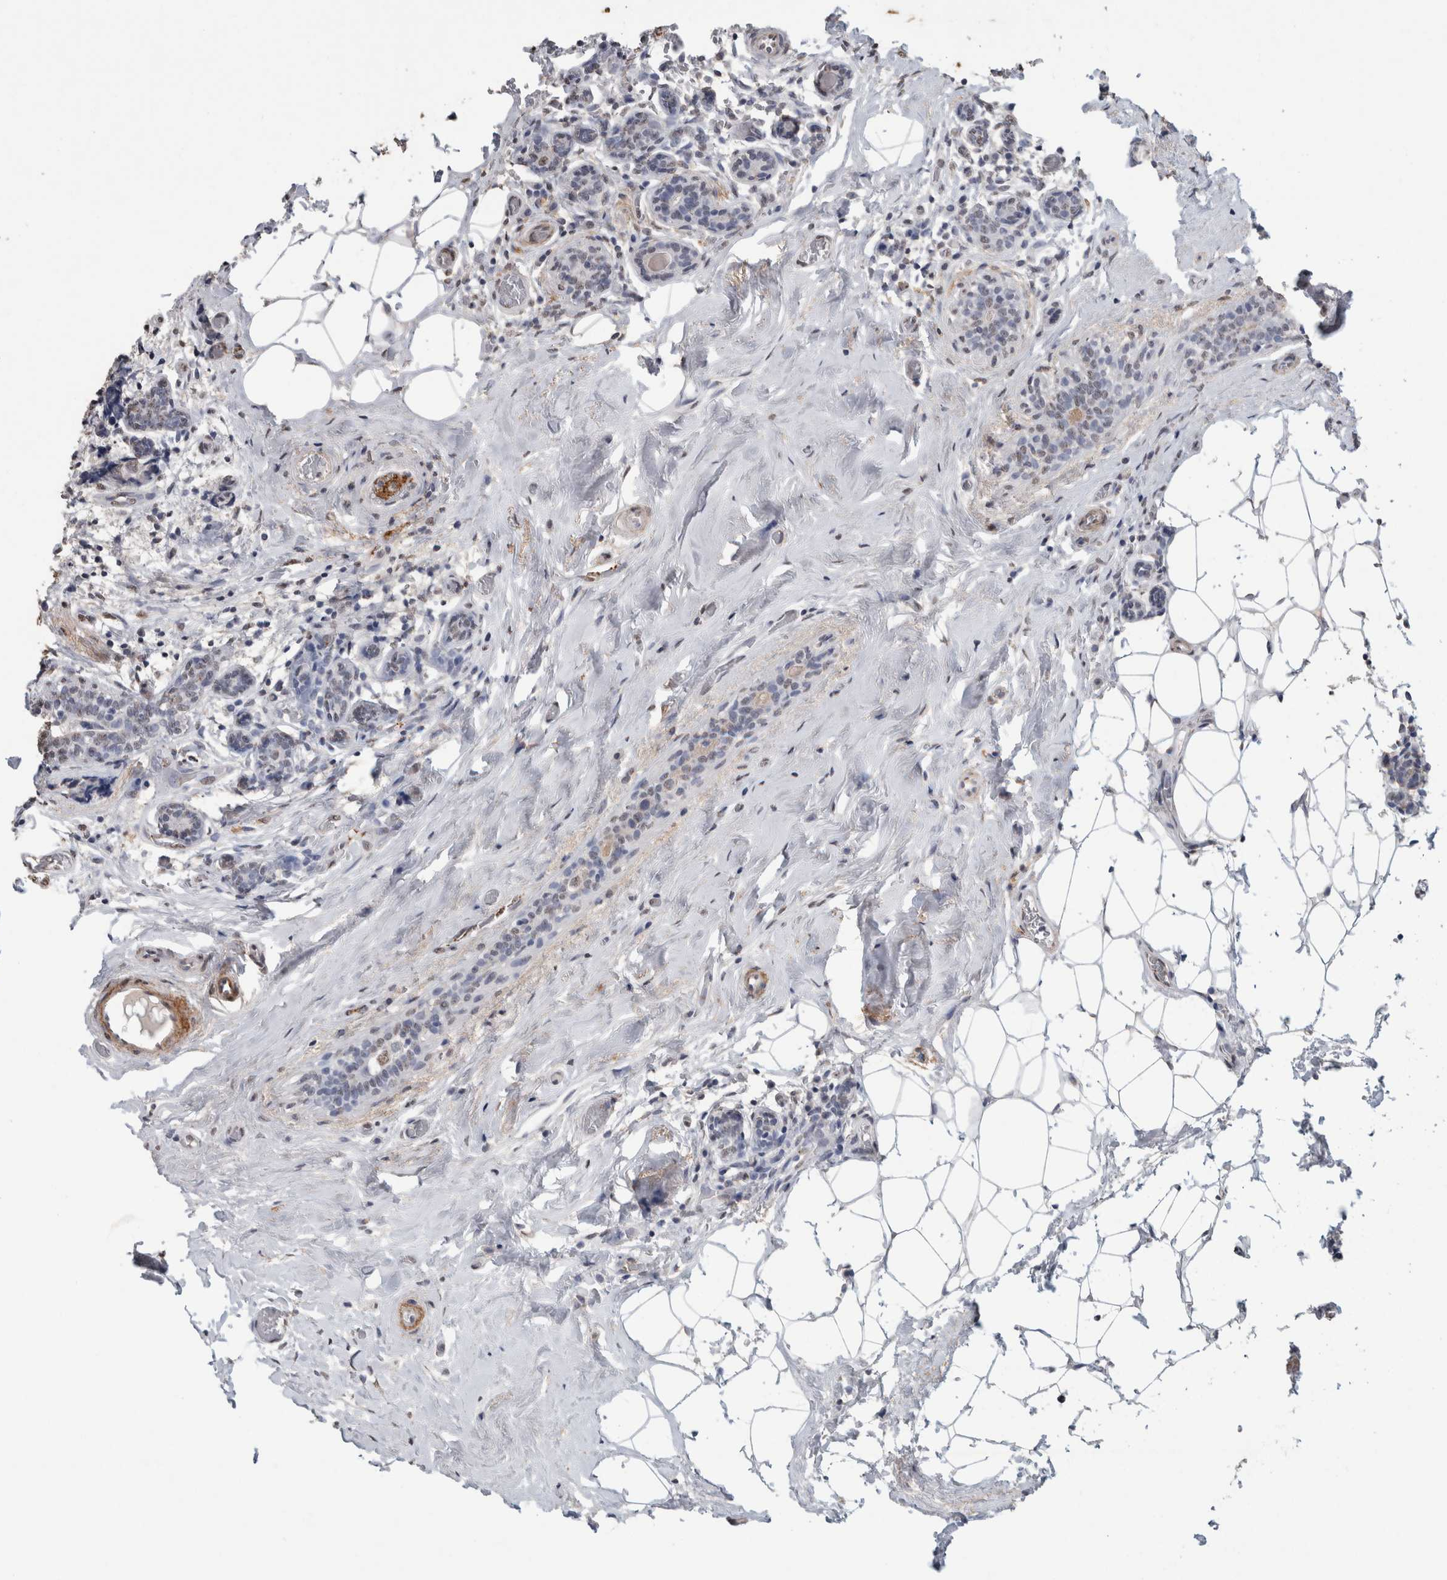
{"staining": {"intensity": "negative", "quantity": "none", "location": "none"}, "tissue": "breast cancer", "cell_type": "Tumor cells", "image_type": "cancer", "snomed": [{"axis": "morphology", "description": "Normal tissue, NOS"}, {"axis": "morphology", "description": "Duct carcinoma"}, {"axis": "topography", "description": "Breast"}], "caption": "Photomicrograph shows no protein positivity in tumor cells of breast cancer (intraductal carcinoma) tissue. (DAB (3,3'-diaminobenzidine) IHC with hematoxylin counter stain).", "gene": "LTBP1", "patient": {"sex": "female", "age": 43}}